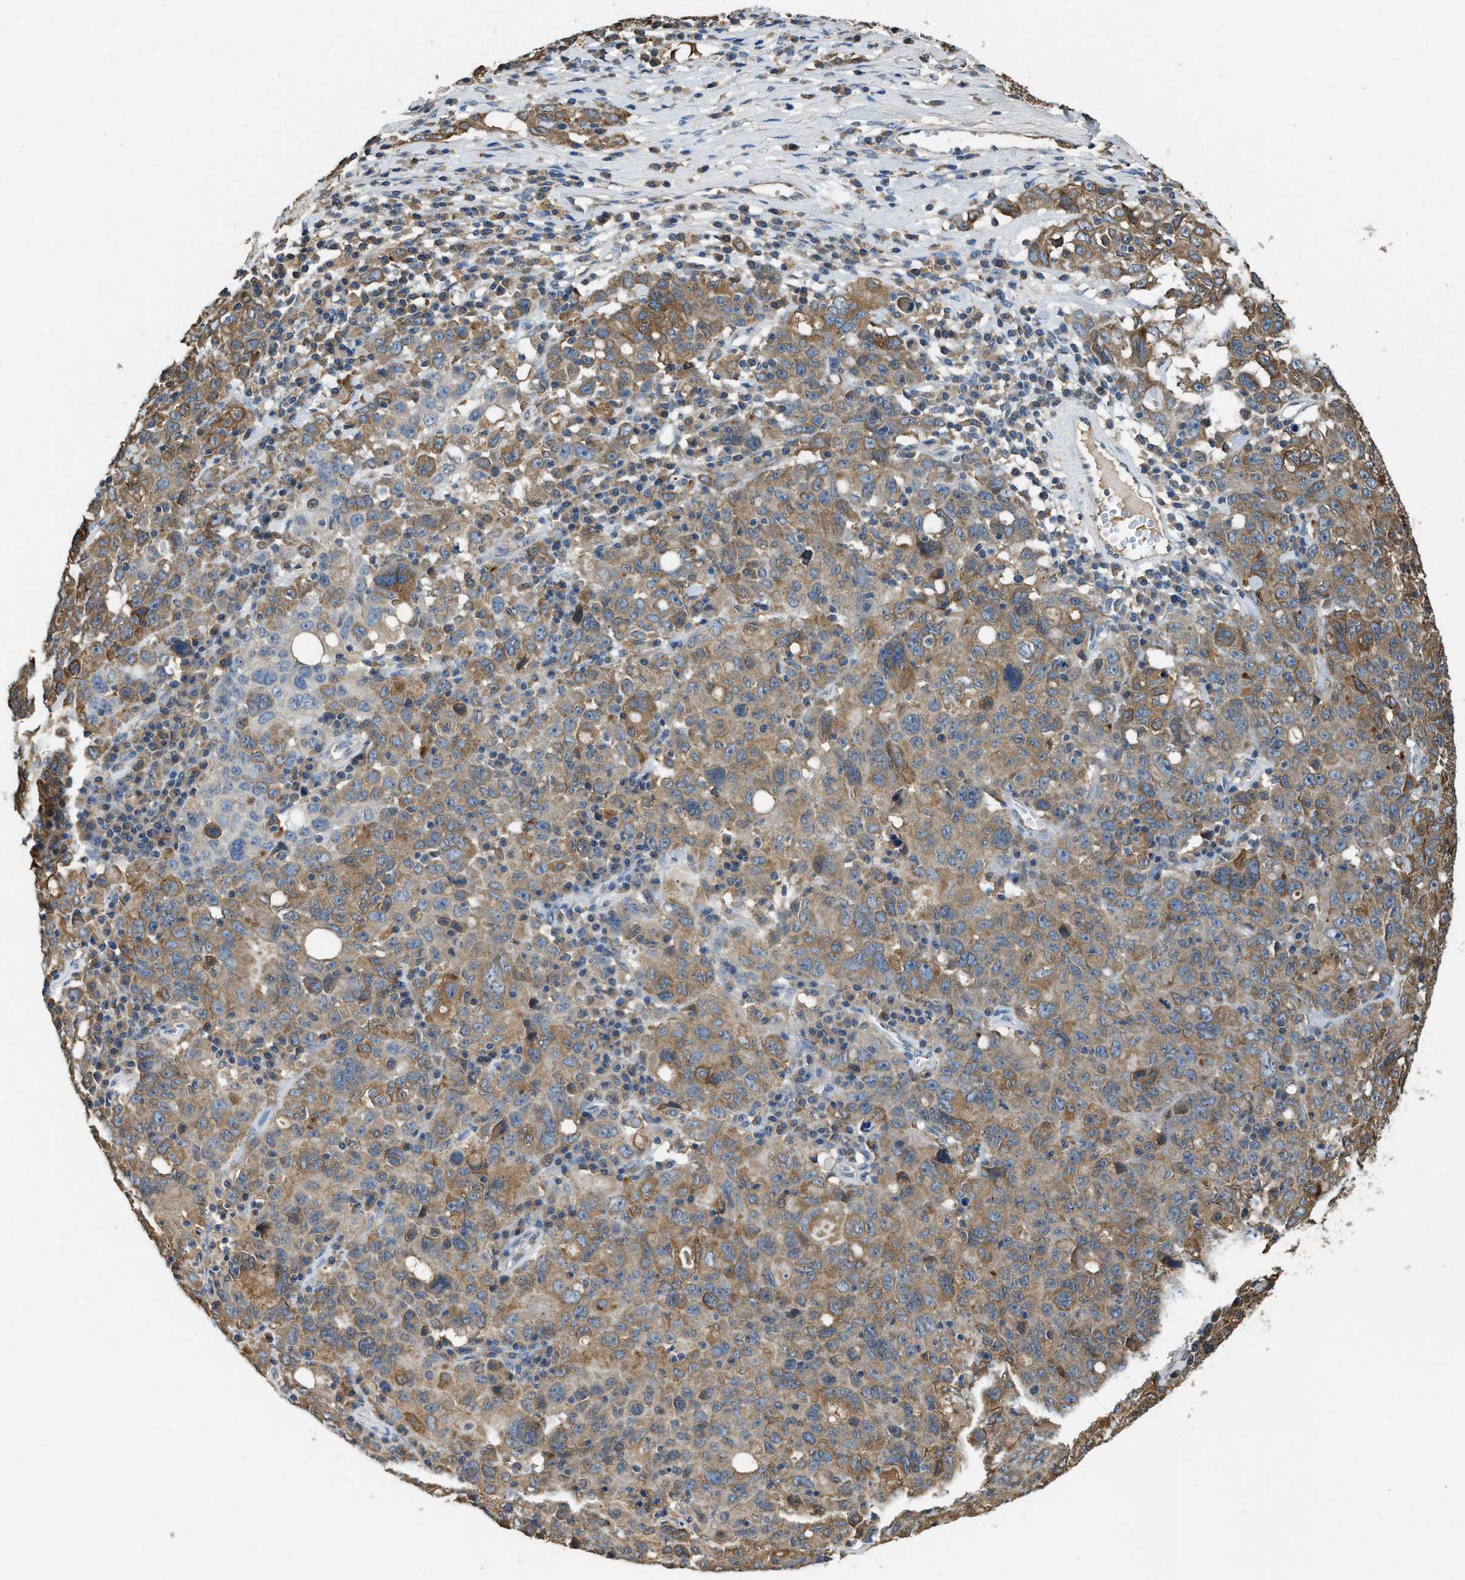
{"staining": {"intensity": "moderate", "quantity": ">75%", "location": "cytoplasmic/membranous"}, "tissue": "ovarian cancer", "cell_type": "Tumor cells", "image_type": "cancer", "snomed": [{"axis": "morphology", "description": "Carcinoma, endometroid"}, {"axis": "topography", "description": "Ovary"}], "caption": "A brown stain highlights moderate cytoplasmic/membranous staining of a protein in ovarian endometroid carcinoma tumor cells.", "gene": "BCAP31", "patient": {"sex": "female", "age": 62}}